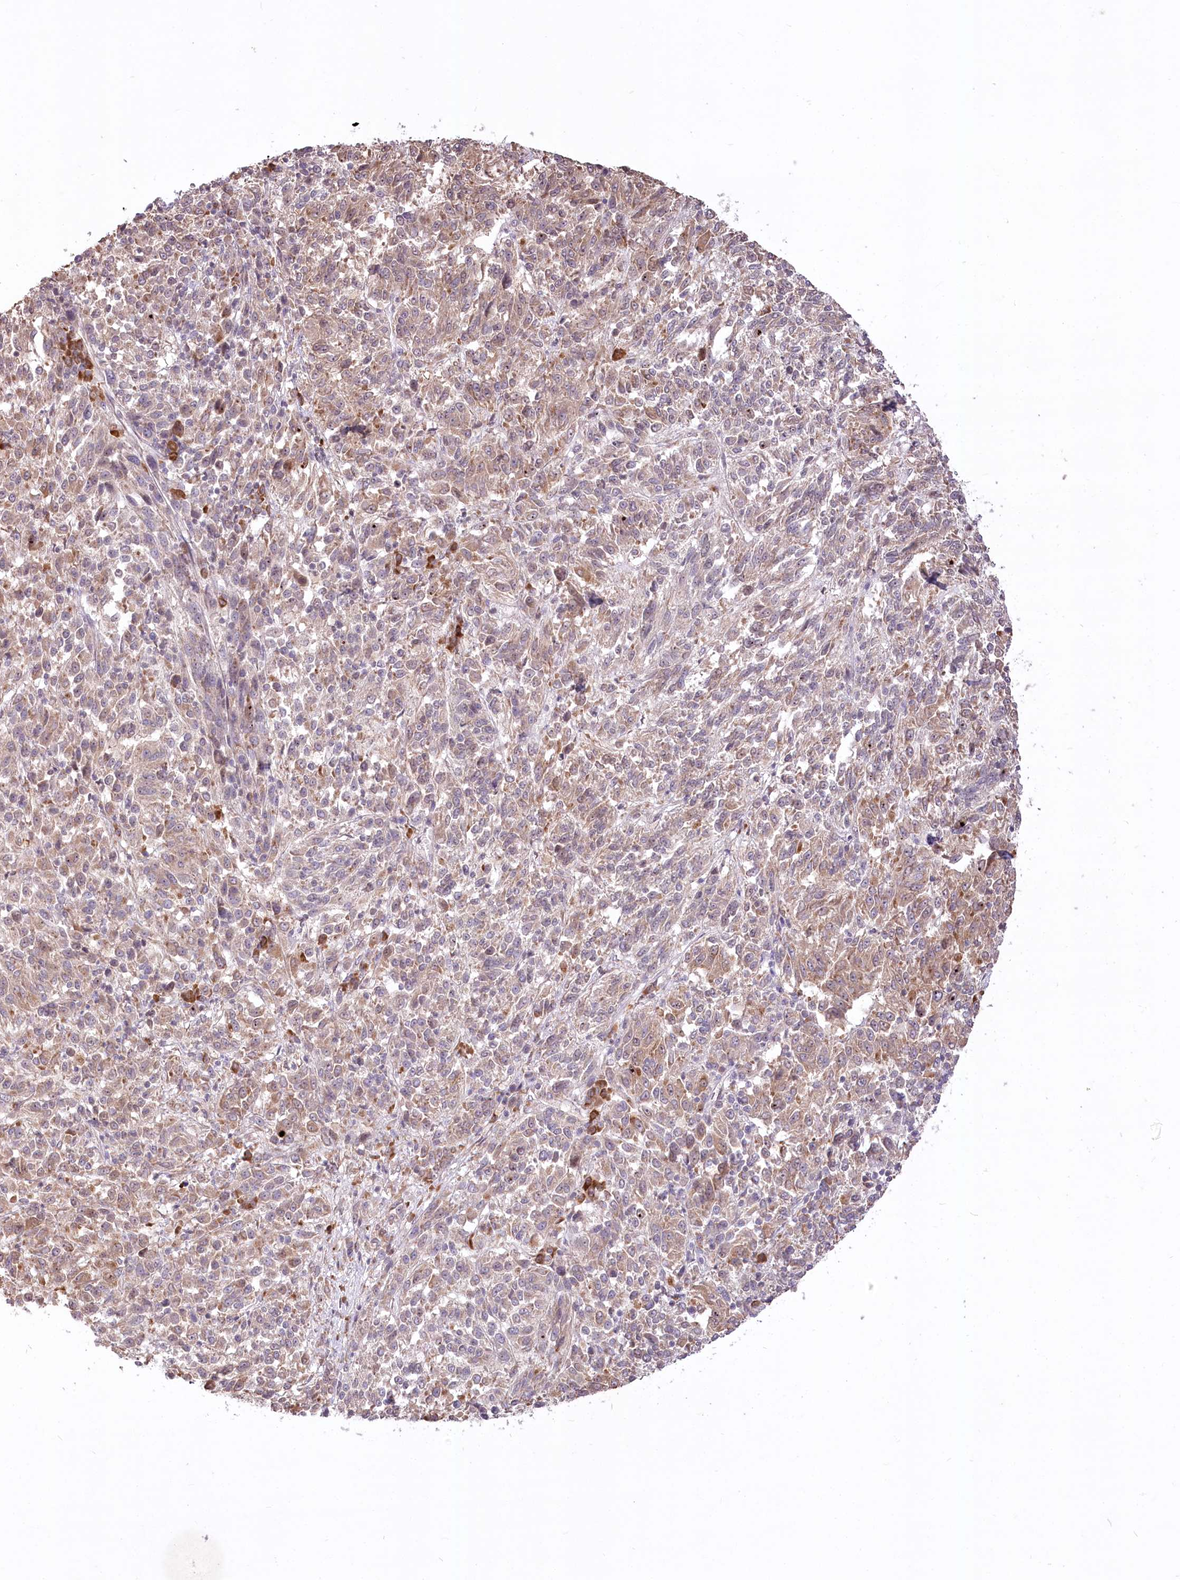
{"staining": {"intensity": "moderate", "quantity": ">75%", "location": "cytoplasmic/membranous"}, "tissue": "melanoma", "cell_type": "Tumor cells", "image_type": "cancer", "snomed": [{"axis": "morphology", "description": "Malignant melanoma, Metastatic site"}, {"axis": "topography", "description": "Lung"}], "caption": "Melanoma stained with DAB (3,3'-diaminobenzidine) IHC displays medium levels of moderate cytoplasmic/membranous expression in about >75% of tumor cells.", "gene": "STT3B", "patient": {"sex": "male", "age": 64}}